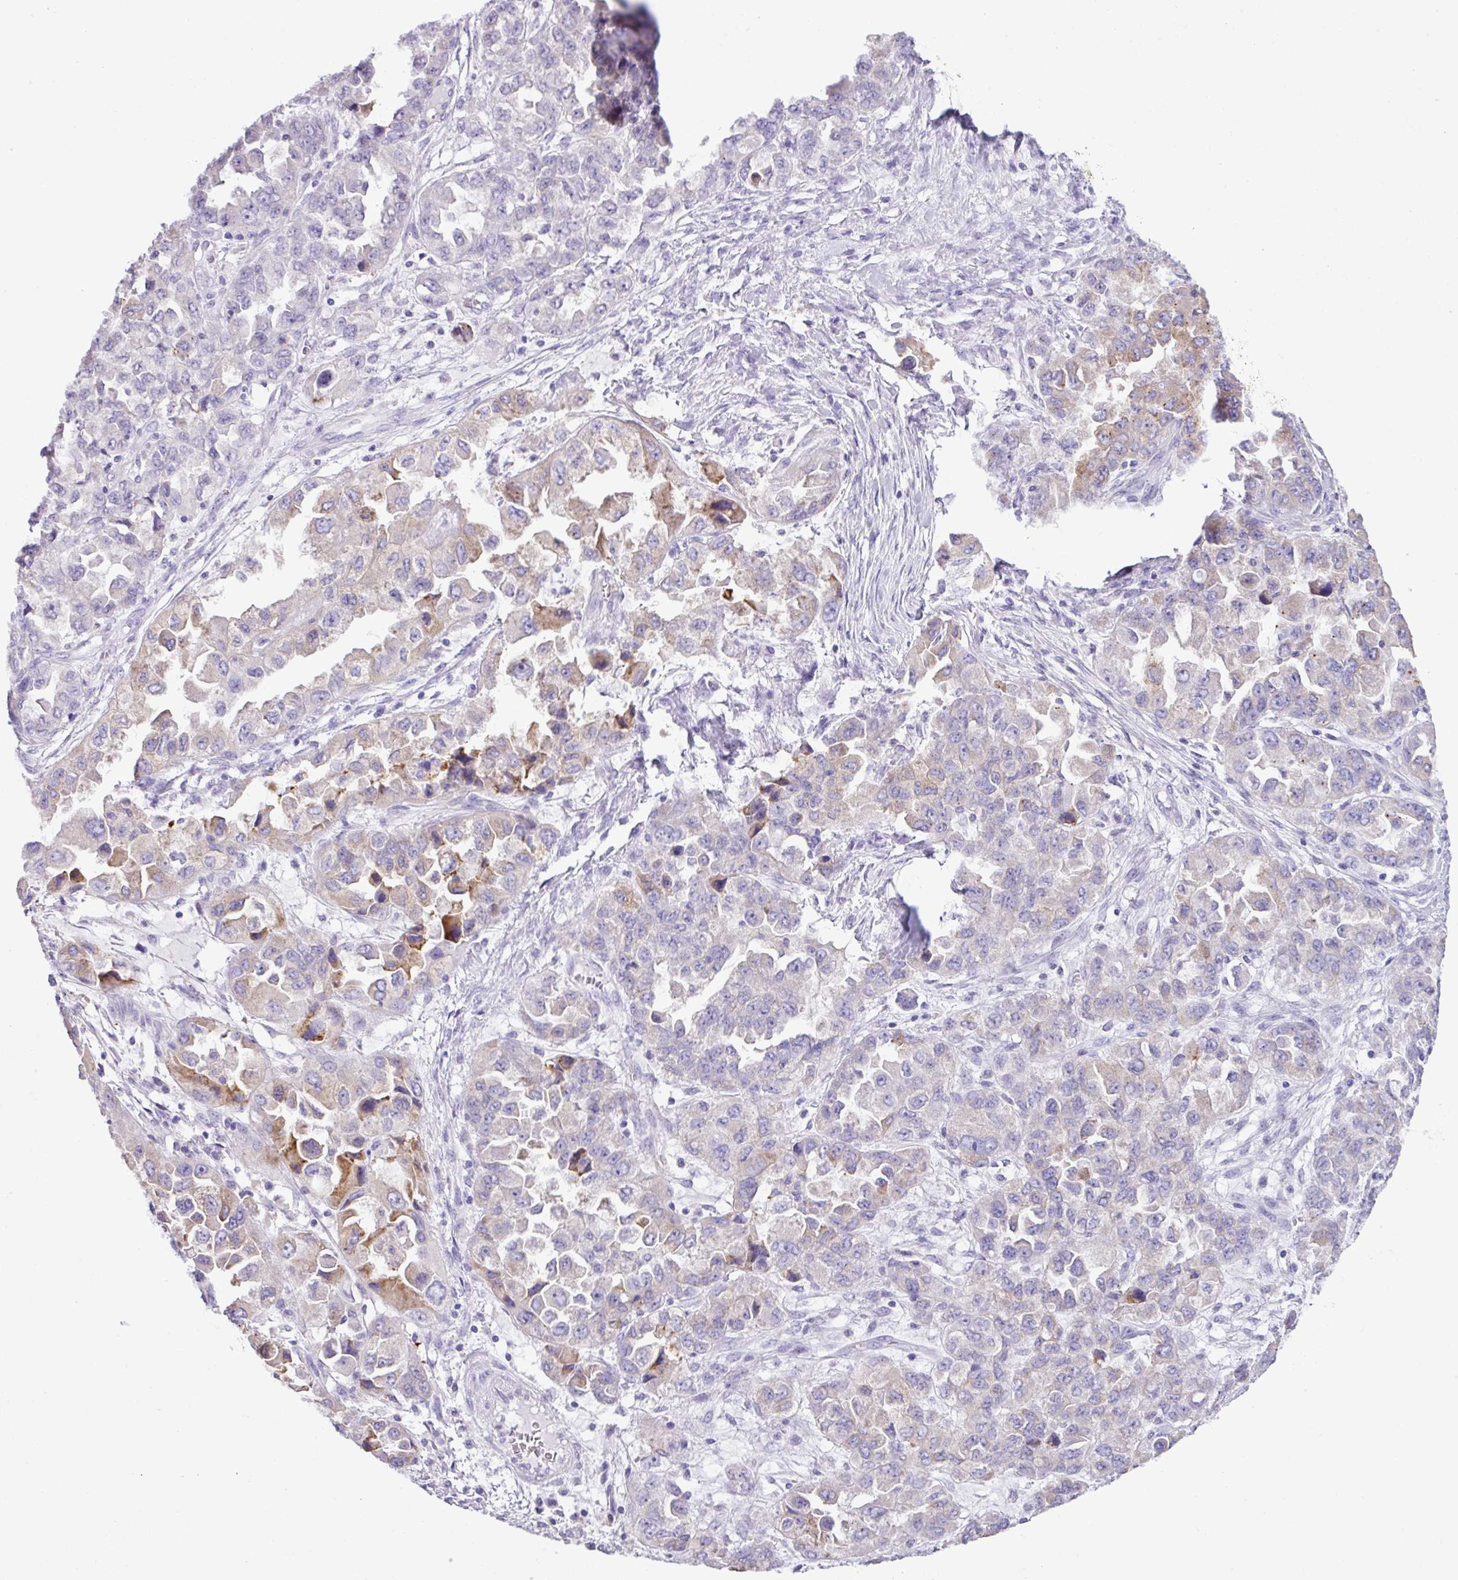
{"staining": {"intensity": "moderate", "quantity": "<25%", "location": "cytoplasmic/membranous"}, "tissue": "ovarian cancer", "cell_type": "Tumor cells", "image_type": "cancer", "snomed": [{"axis": "morphology", "description": "Cystadenocarcinoma, serous, NOS"}, {"axis": "topography", "description": "Ovary"}], "caption": "Immunohistochemical staining of ovarian serous cystadenocarcinoma reveals moderate cytoplasmic/membranous protein staining in about <25% of tumor cells.", "gene": "RGS21", "patient": {"sex": "female", "age": 84}}